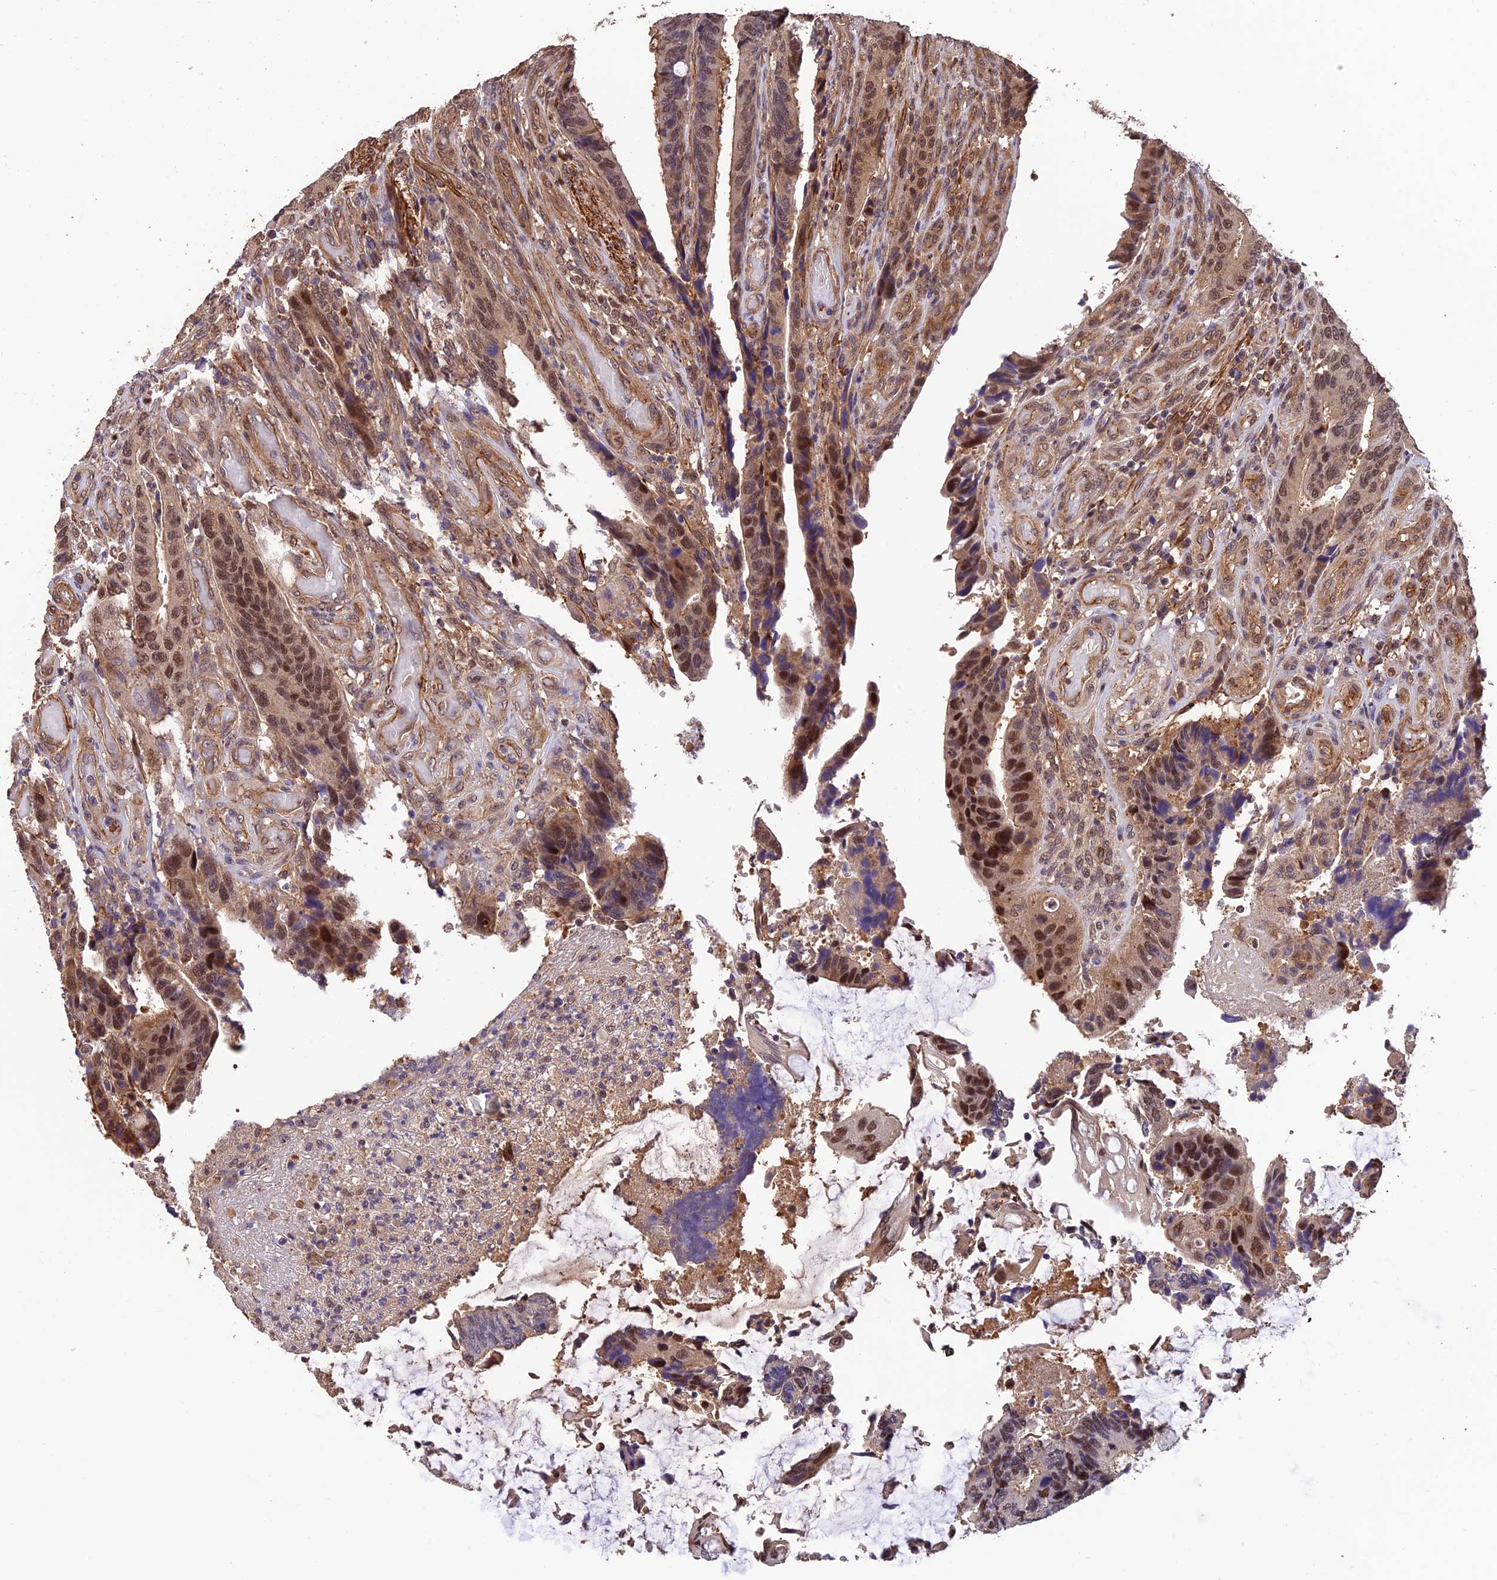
{"staining": {"intensity": "moderate", "quantity": ">75%", "location": "cytoplasmic/membranous,nuclear"}, "tissue": "colorectal cancer", "cell_type": "Tumor cells", "image_type": "cancer", "snomed": [{"axis": "morphology", "description": "Adenocarcinoma, NOS"}, {"axis": "topography", "description": "Colon"}], "caption": "Tumor cells display medium levels of moderate cytoplasmic/membranous and nuclear staining in about >75% of cells in human colorectal cancer (adenocarcinoma).", "gene": "PSMB3", "patient": {"sex": "male", "age": 87}}